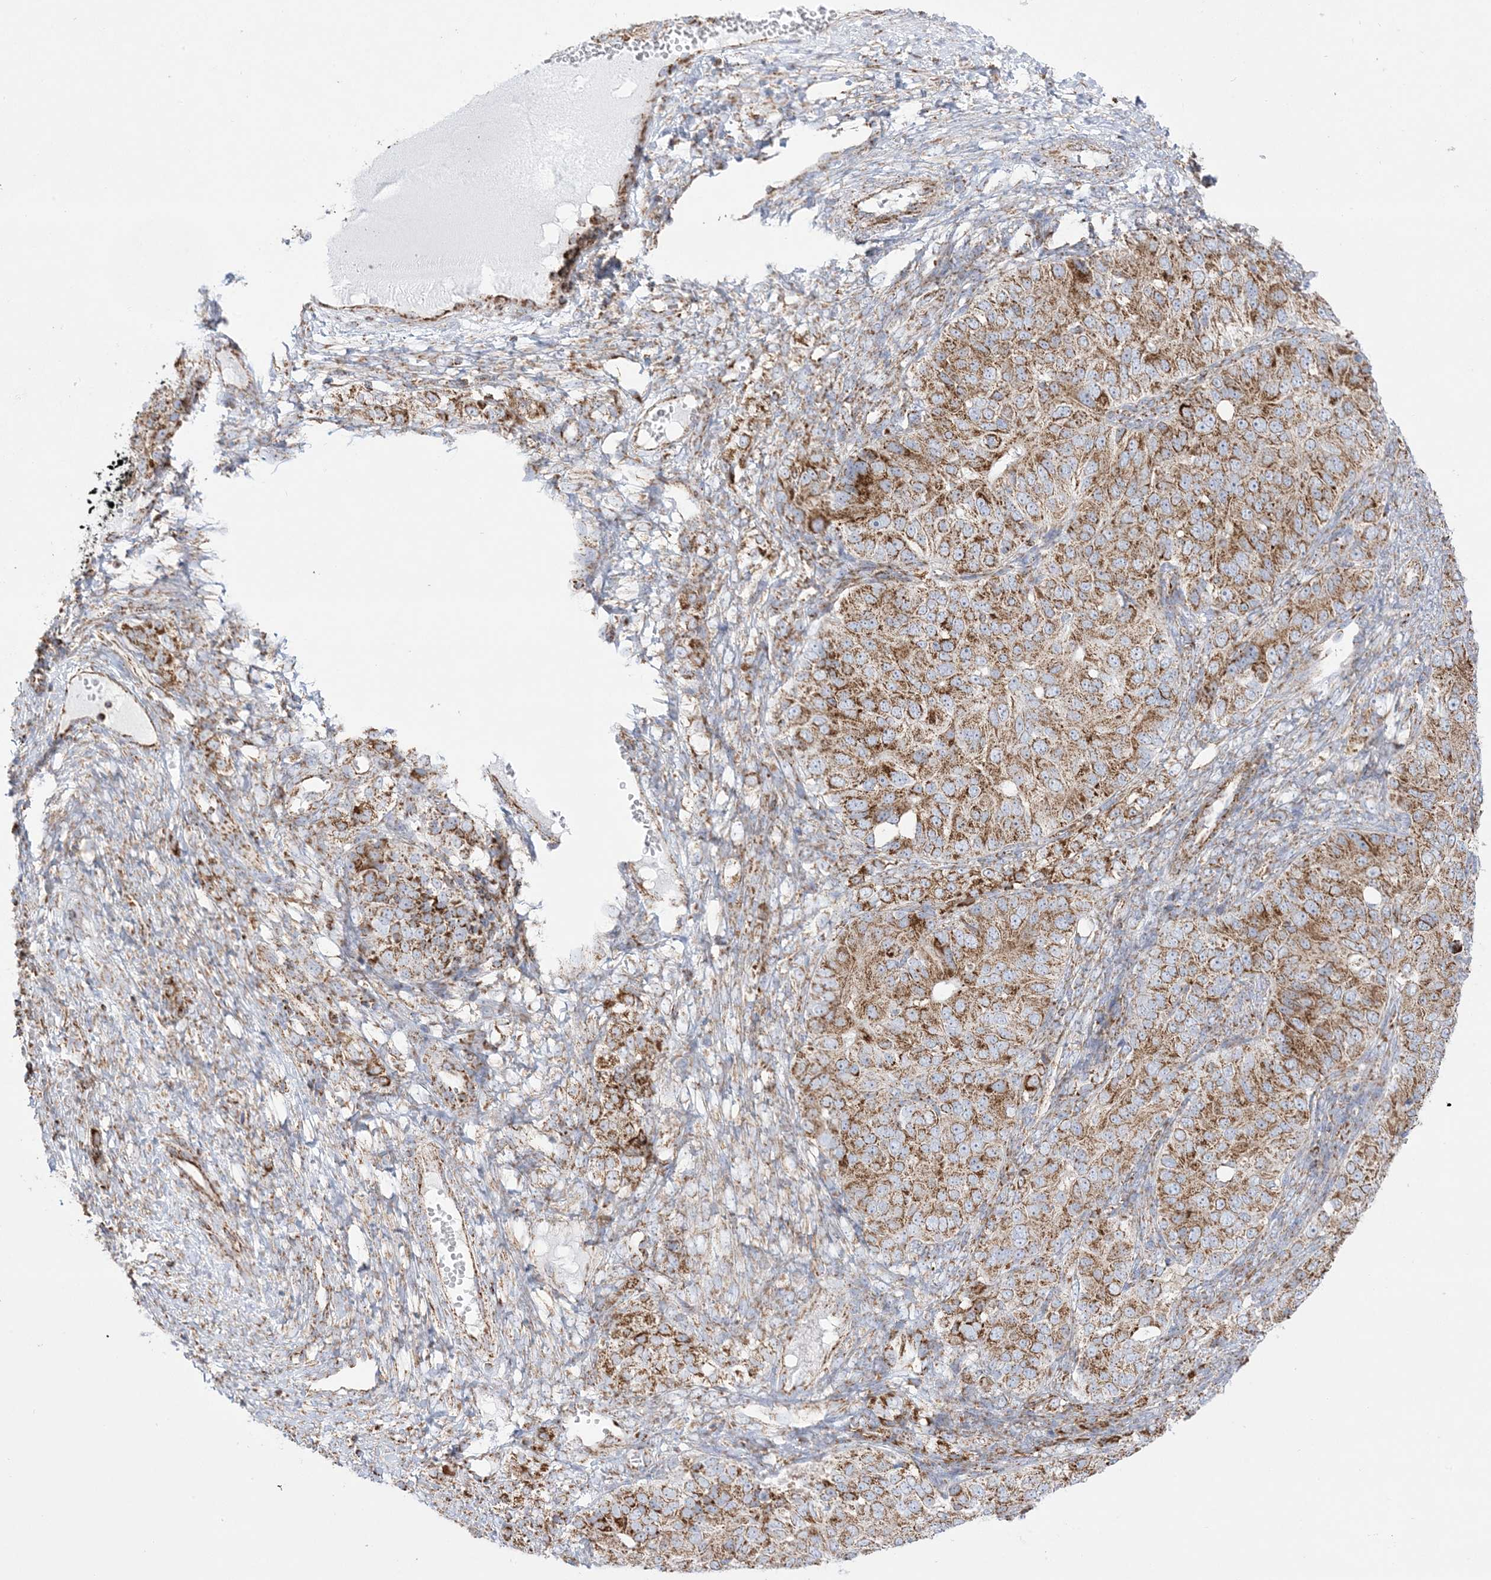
{"staining": {"intensity": "moderate", "quantity": ">75%", "location": "cytoplasmic/membranous"}, "tissue": "ovarian cancer", "cell_type": "Tumor cells", "image_type": "cancer", "snomed": [{"axis": "morphology", "description": "Carcinoma, endometroid"}, {"axis": "topography", "description": "Ovary"}], "caption": "Immunohistochemistry (IHC) of endometroid carcinoma (ovarian) exhibits medium levels of moderate cytoplasmic/membranous positivity in approximately >75% of tumor cells. (Brightfield microscopy of DAB IHC at high magnification).", "gene": "MRPS36", "patient": {"sex": "female", "age": 51}}